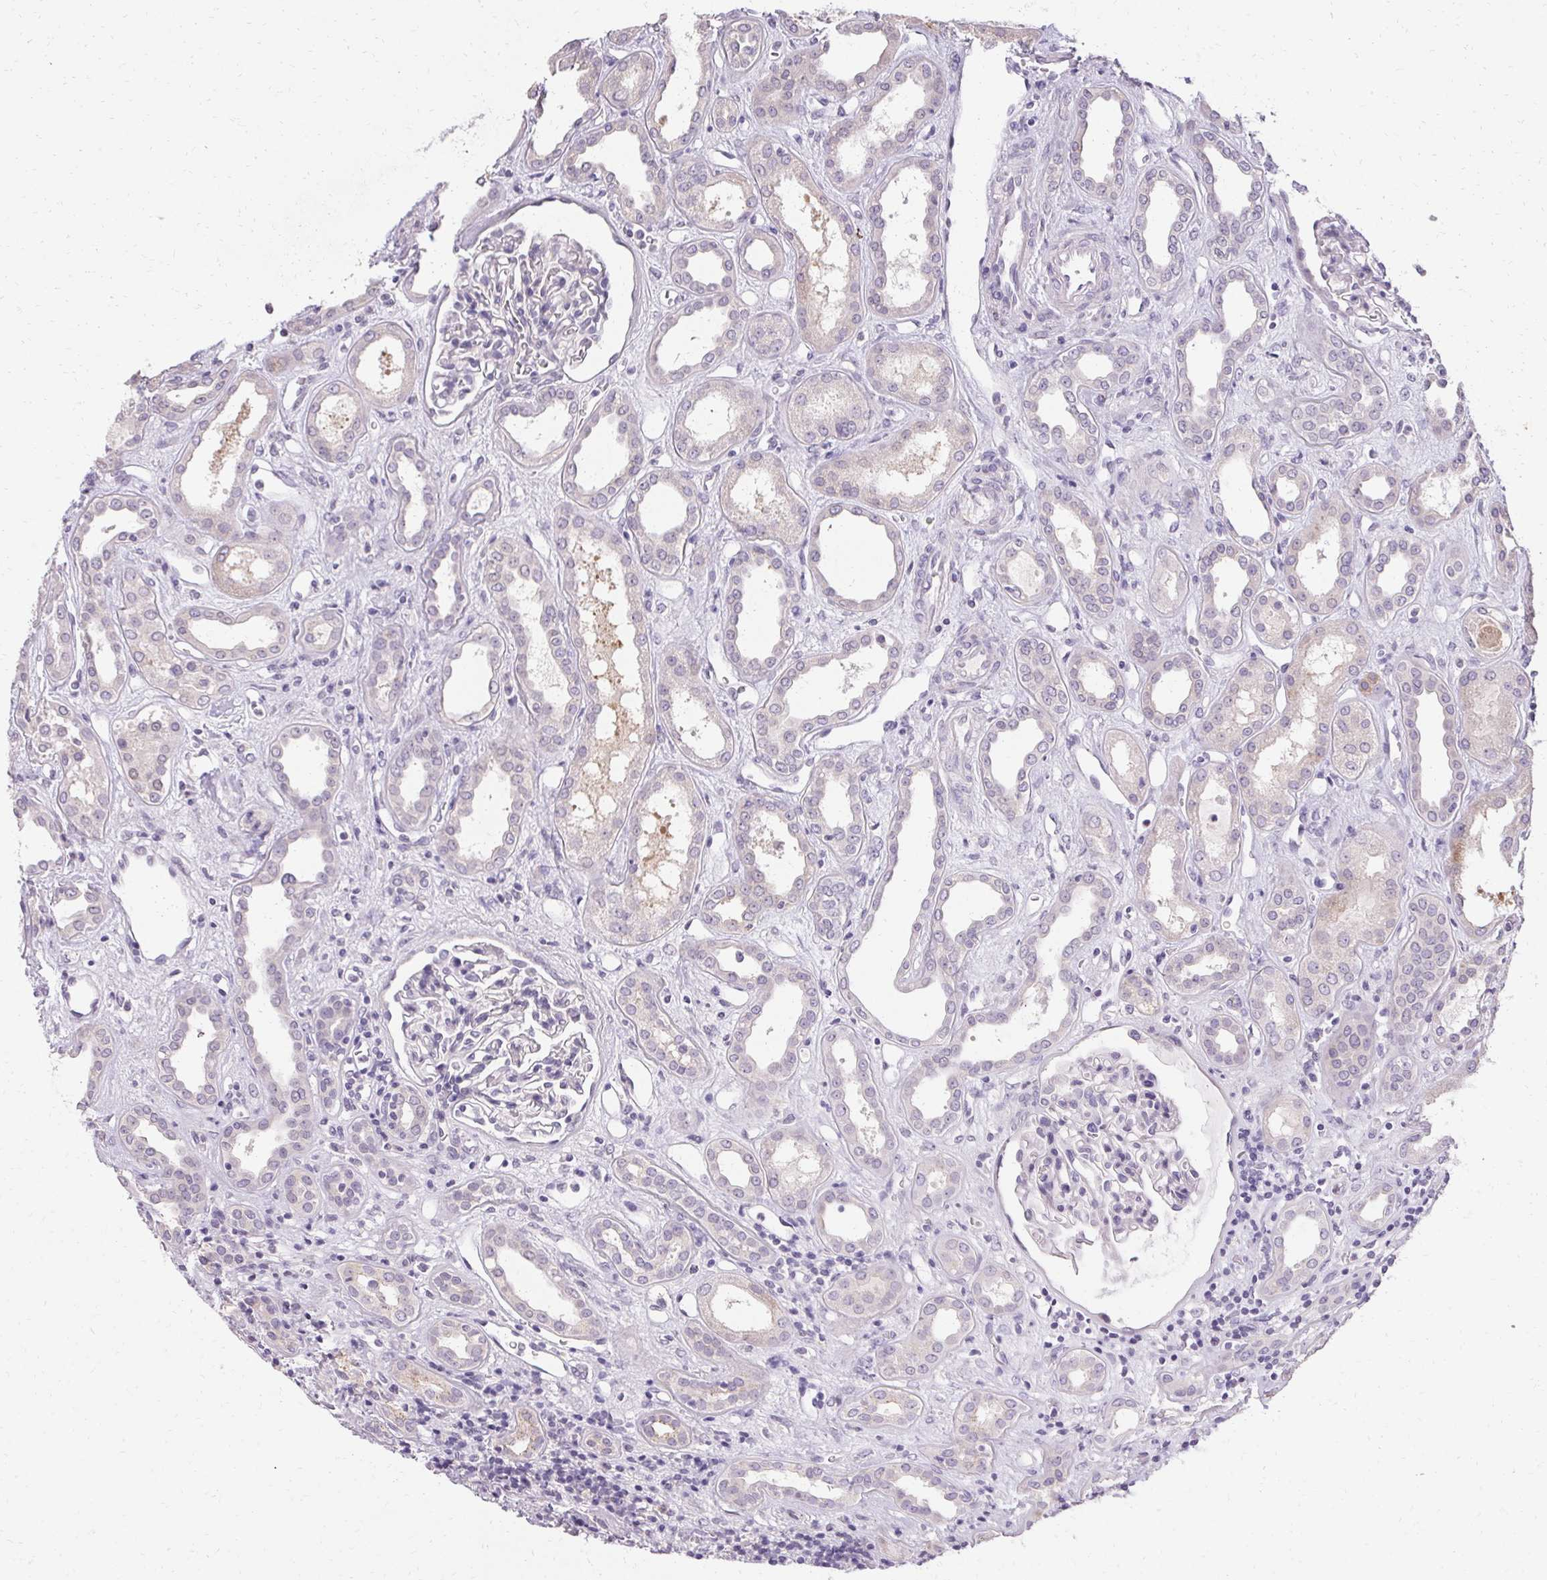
{"staining": {"intensity": "negative", "quantity": "none", "location": "none"}, "tissue": "kidney", "cell_type": "Cells in glomeruli", "image_type": "normal", "snomed": [{"axis": "morphology", "description": "Normal tissue, NOS"}, {"axis": "topography", "description": "Kidney"}], "caption": "A photomicrograph of kidney stained for a protein demonstrates no brown staining in cells in glomeruli.", "gene": "HSD17B3", "patient": {"sex": "male", "age": 59}}